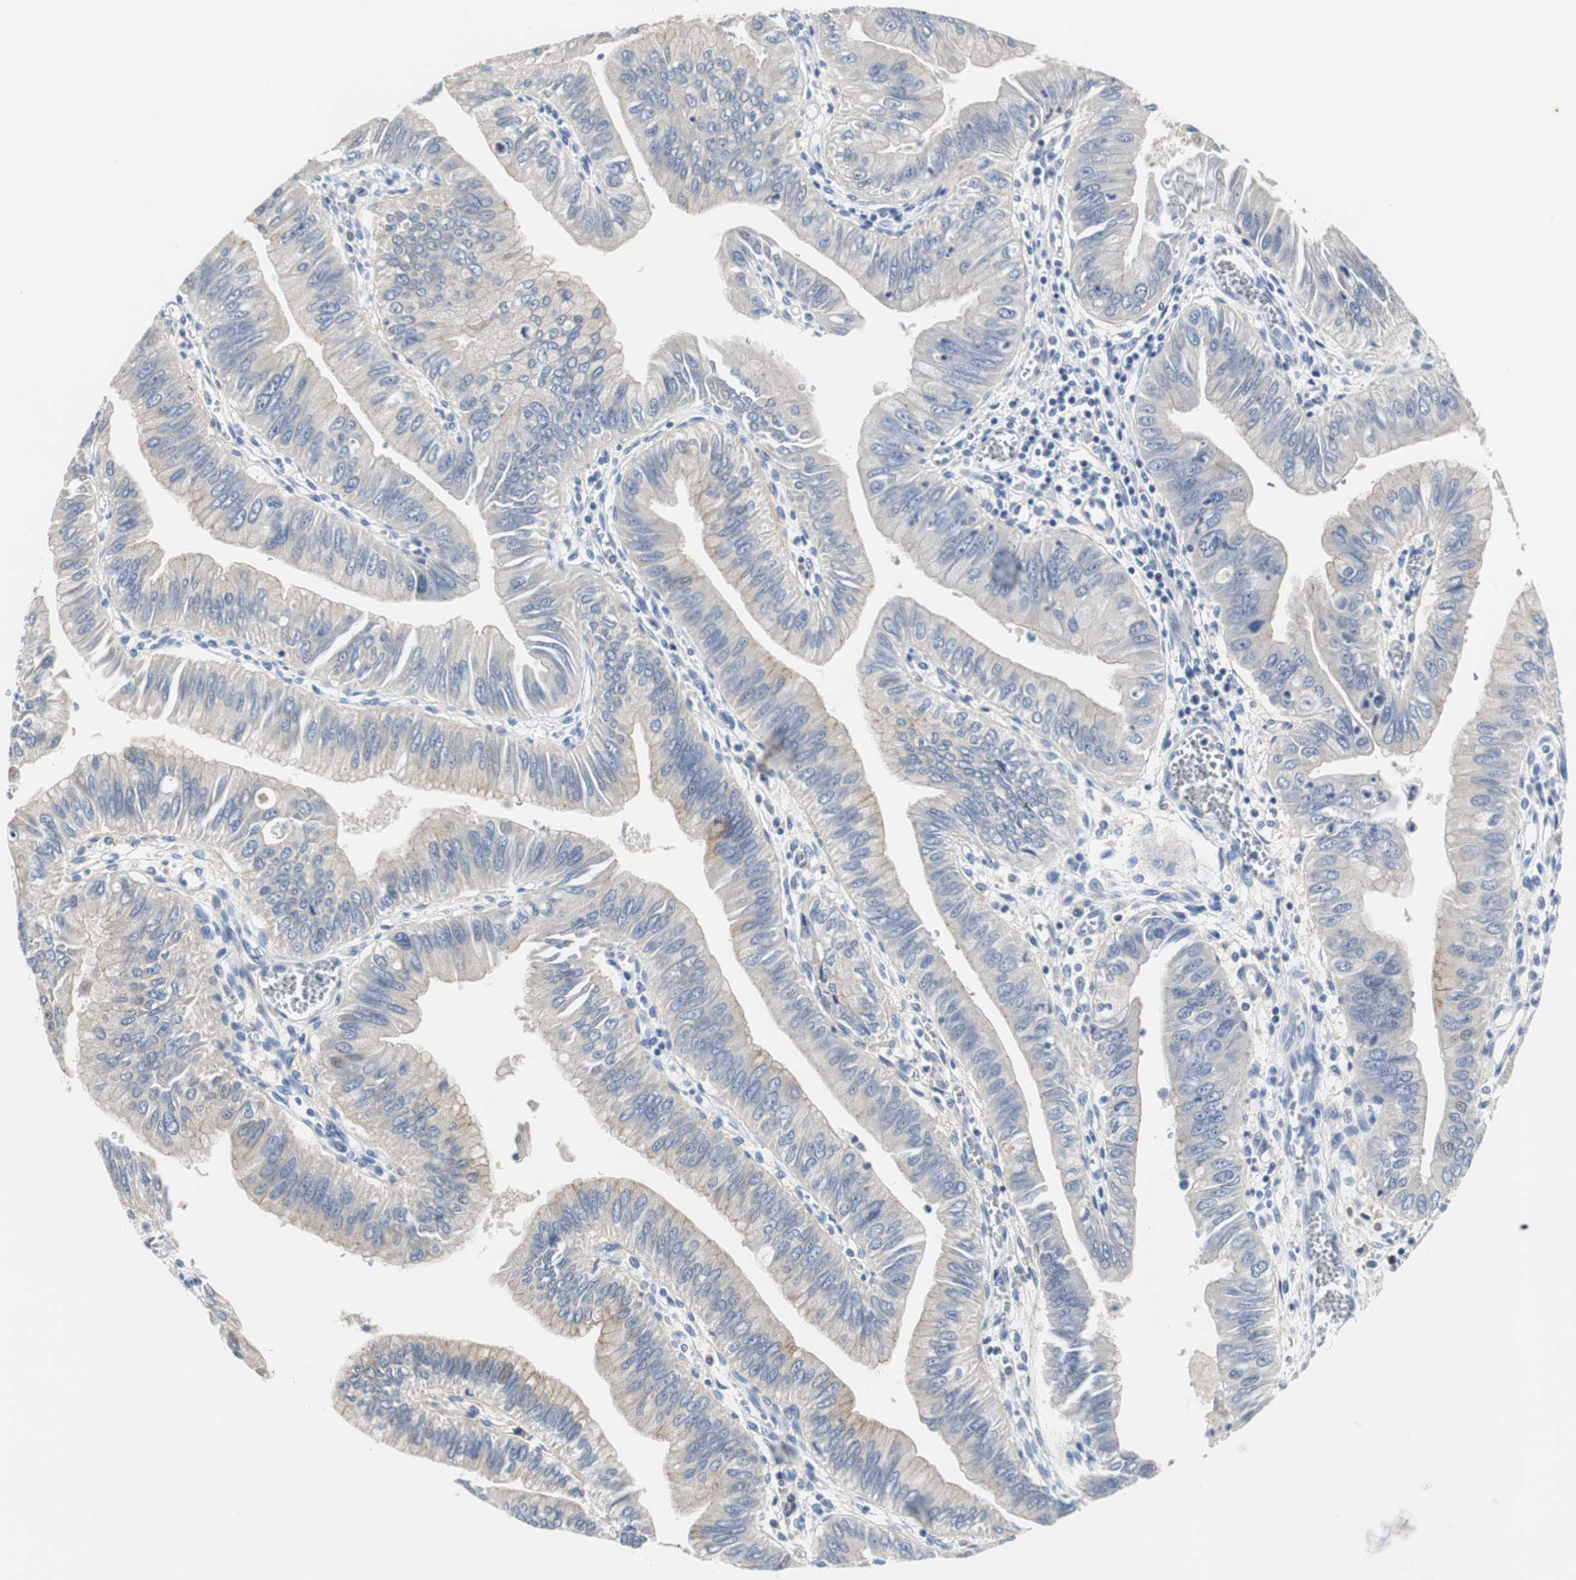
{"staining": {"intensity": "weak", "quantity": "25%-75%", "location": "cytoplasmic/membranous"}, "tissue": "pancreatic cancer", "cell_type": "Tumor cells", "image_type": "cancer", "snomed": [{"axis": "morphology", "description": "Normal tissue, NOS"}, {"axis": "topography", "description": "Lymph node"}], "caption": "The histopathology image reveals a brown stain indicating the presence of a protein in the cytoplasmic/membranous of tumor cells in pancreatic cancer.", "gene": "PCK1", "patient": {"sex": "male", "age": 50}}